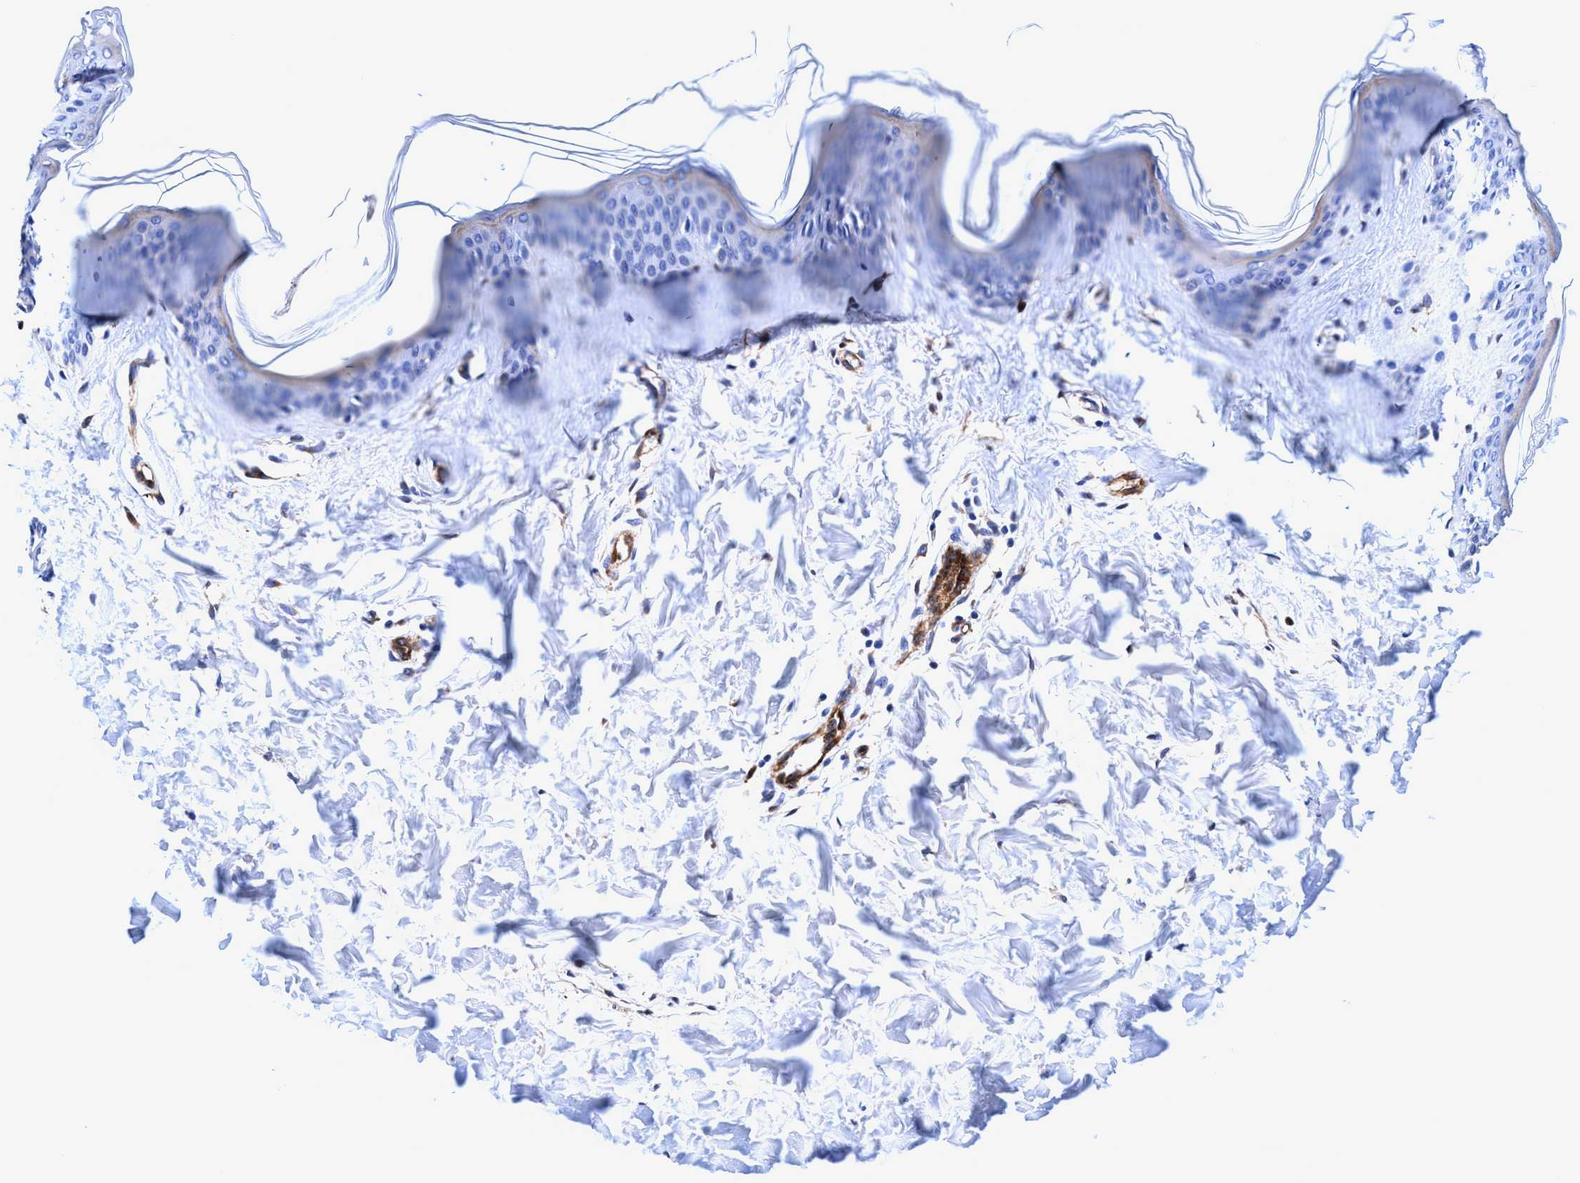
{"staining": {"intensity": "weak", "quantity": ">75%", "location": "cytoplasmic/membranous"}, "tissue": "skin", "cell_type": "Fibroblasts", "image_type": "normal", "snomed": [{"axis": "morphology", "description": "Normal tissue, NOS"}, {"axis": "topography", "description": "Skin"}], "caption": "Fibroblasts show low levels of weak cytoplasmic/membranous positivity in approximately >75% of cells in normal skin. (DAB (3,3'-diaminobenzidine) IHC with brightfield microscopy, high magnification).", "gene": "UBALD2", "patient": {"sex": "female", "age": 17}}